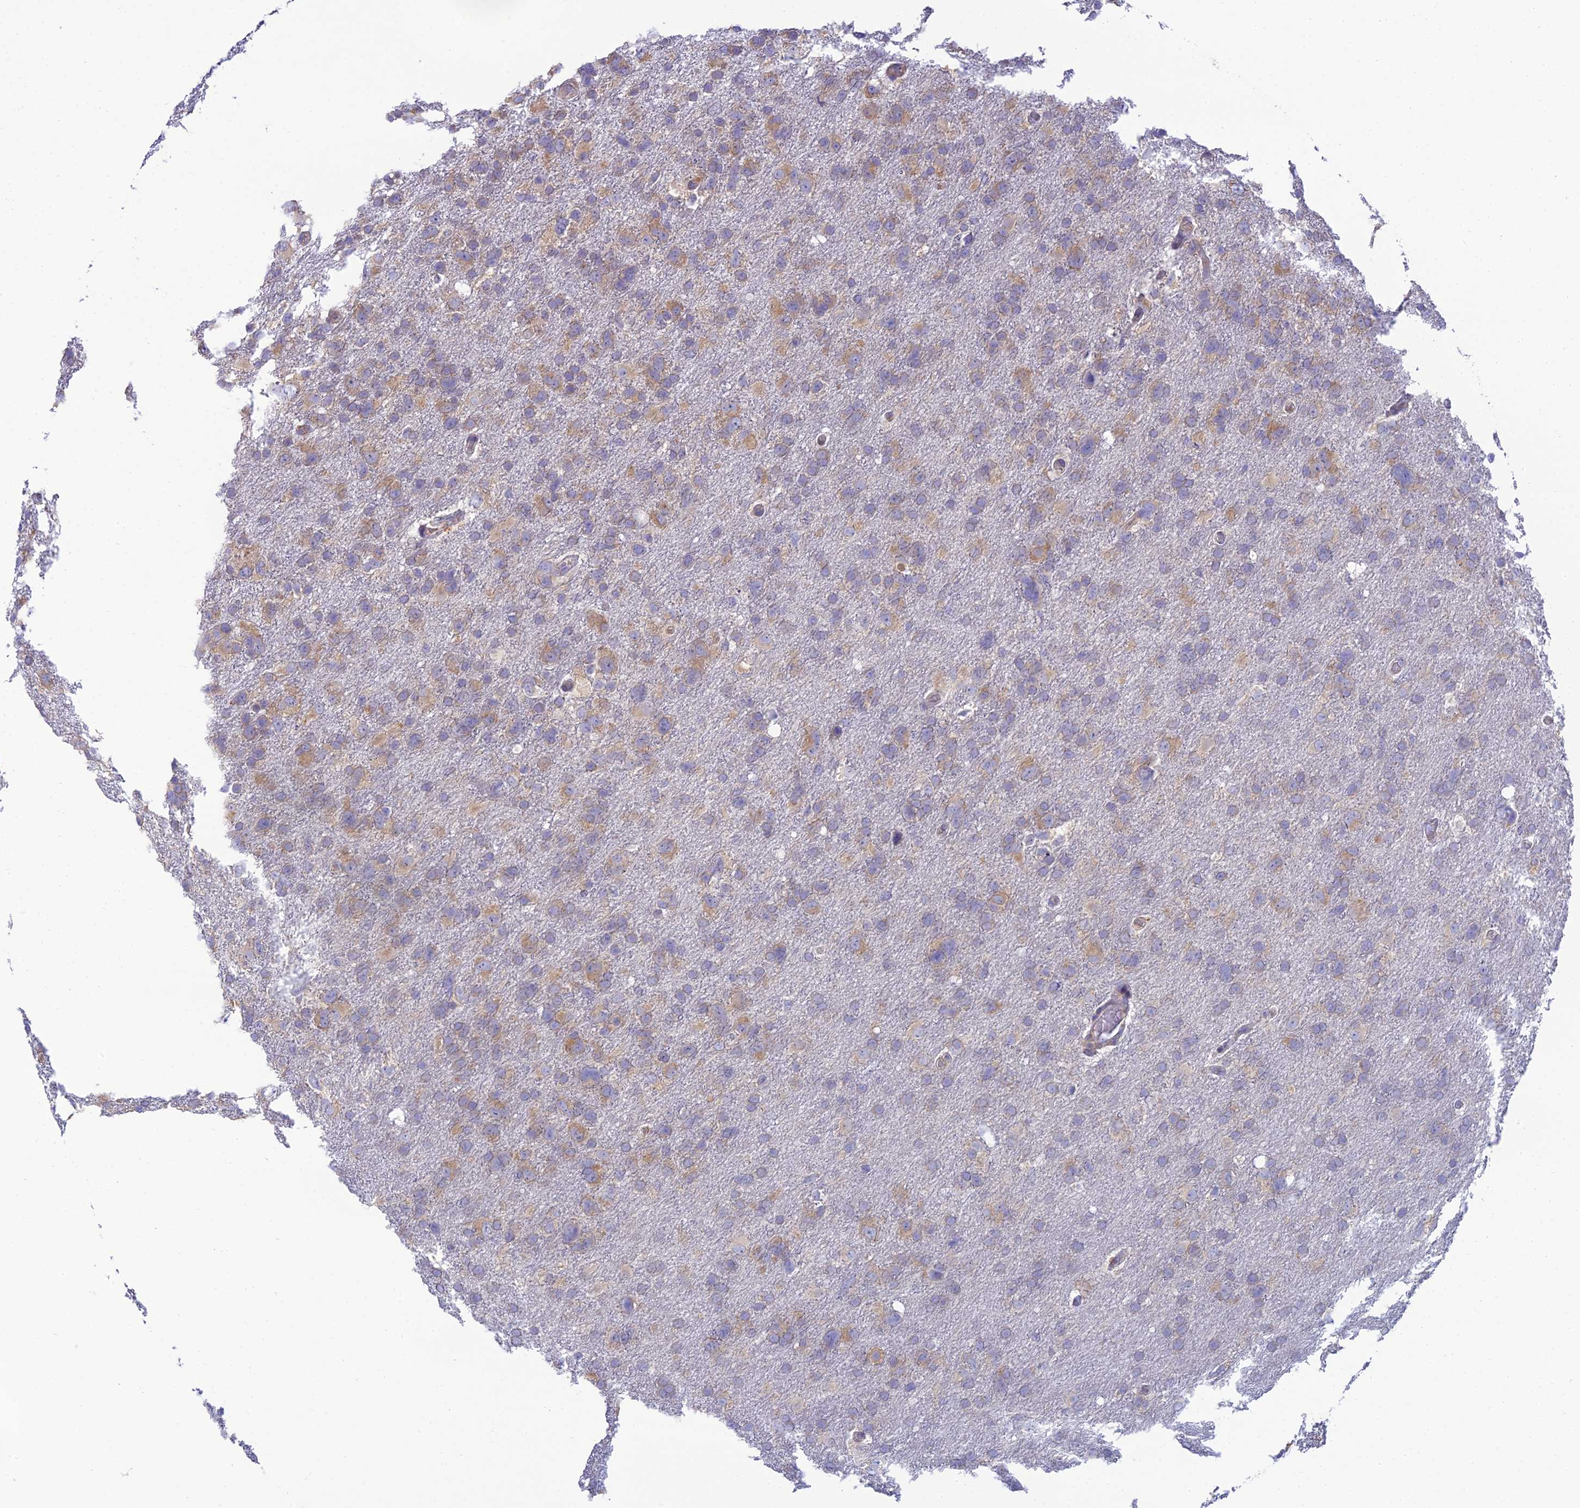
{"staining": {"intensity": "moderate", "quantity": "25%-75%", "location": "cytoplasmic/membranous"}, "tissue": "glioma", "cell_type": "Tumor cells", "image_type": "cancer", "snomed": [{"axis": "morphology", "description": "Glioma, malignant, High grade"}, {"axis": "topography", "description": "Brain"}], "caption": "DAB immunohistochemical staining of malignant high-grade glioma reveals moderate cytoplasmic/membranous protein staining in approximately 25%-75% of tumor cells. (DAB = brown stain, brightfield microscopy at high magnification).", "gene": "CLCN7", "patient": {"sex": "male", "age": 61}}